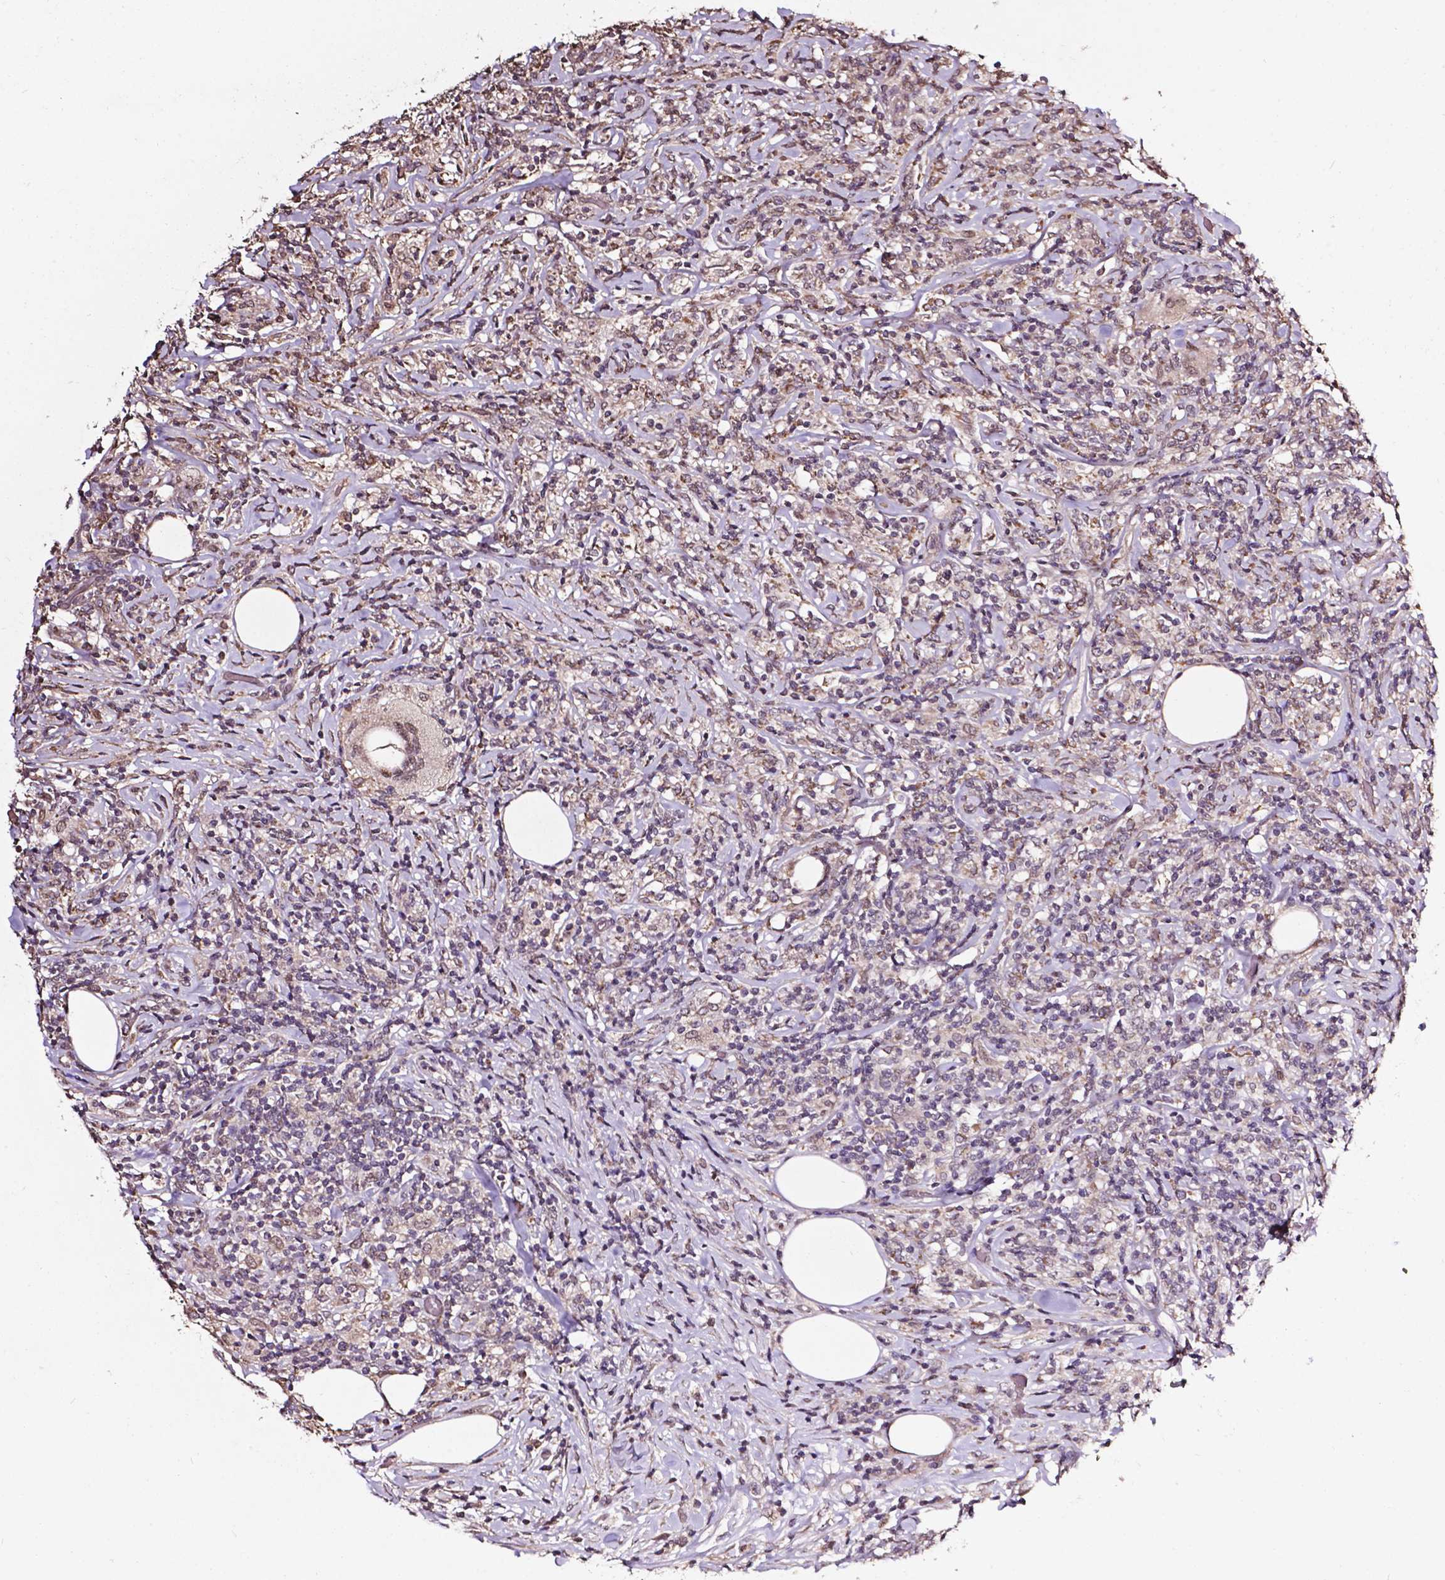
{"staining": {"intensity": "weak", "quantity": "<25%", "location": "cytoplasmic/membranous"}, "tissue": "lymphoma", "cell_type": "Tumor cells", "image_type": "cancer", "snomed": [{"axis": "morphology", "description": "Malignant lymphoma, non-Hodgkin's type, High grade"}, {"axis": "topography", "description": "Lymph node"}], "caption": "Tumor cells show no significant protein positivity in lymphoma.", "gene": "GLRA2", "patient": {"sex": "female", "age": 84}}